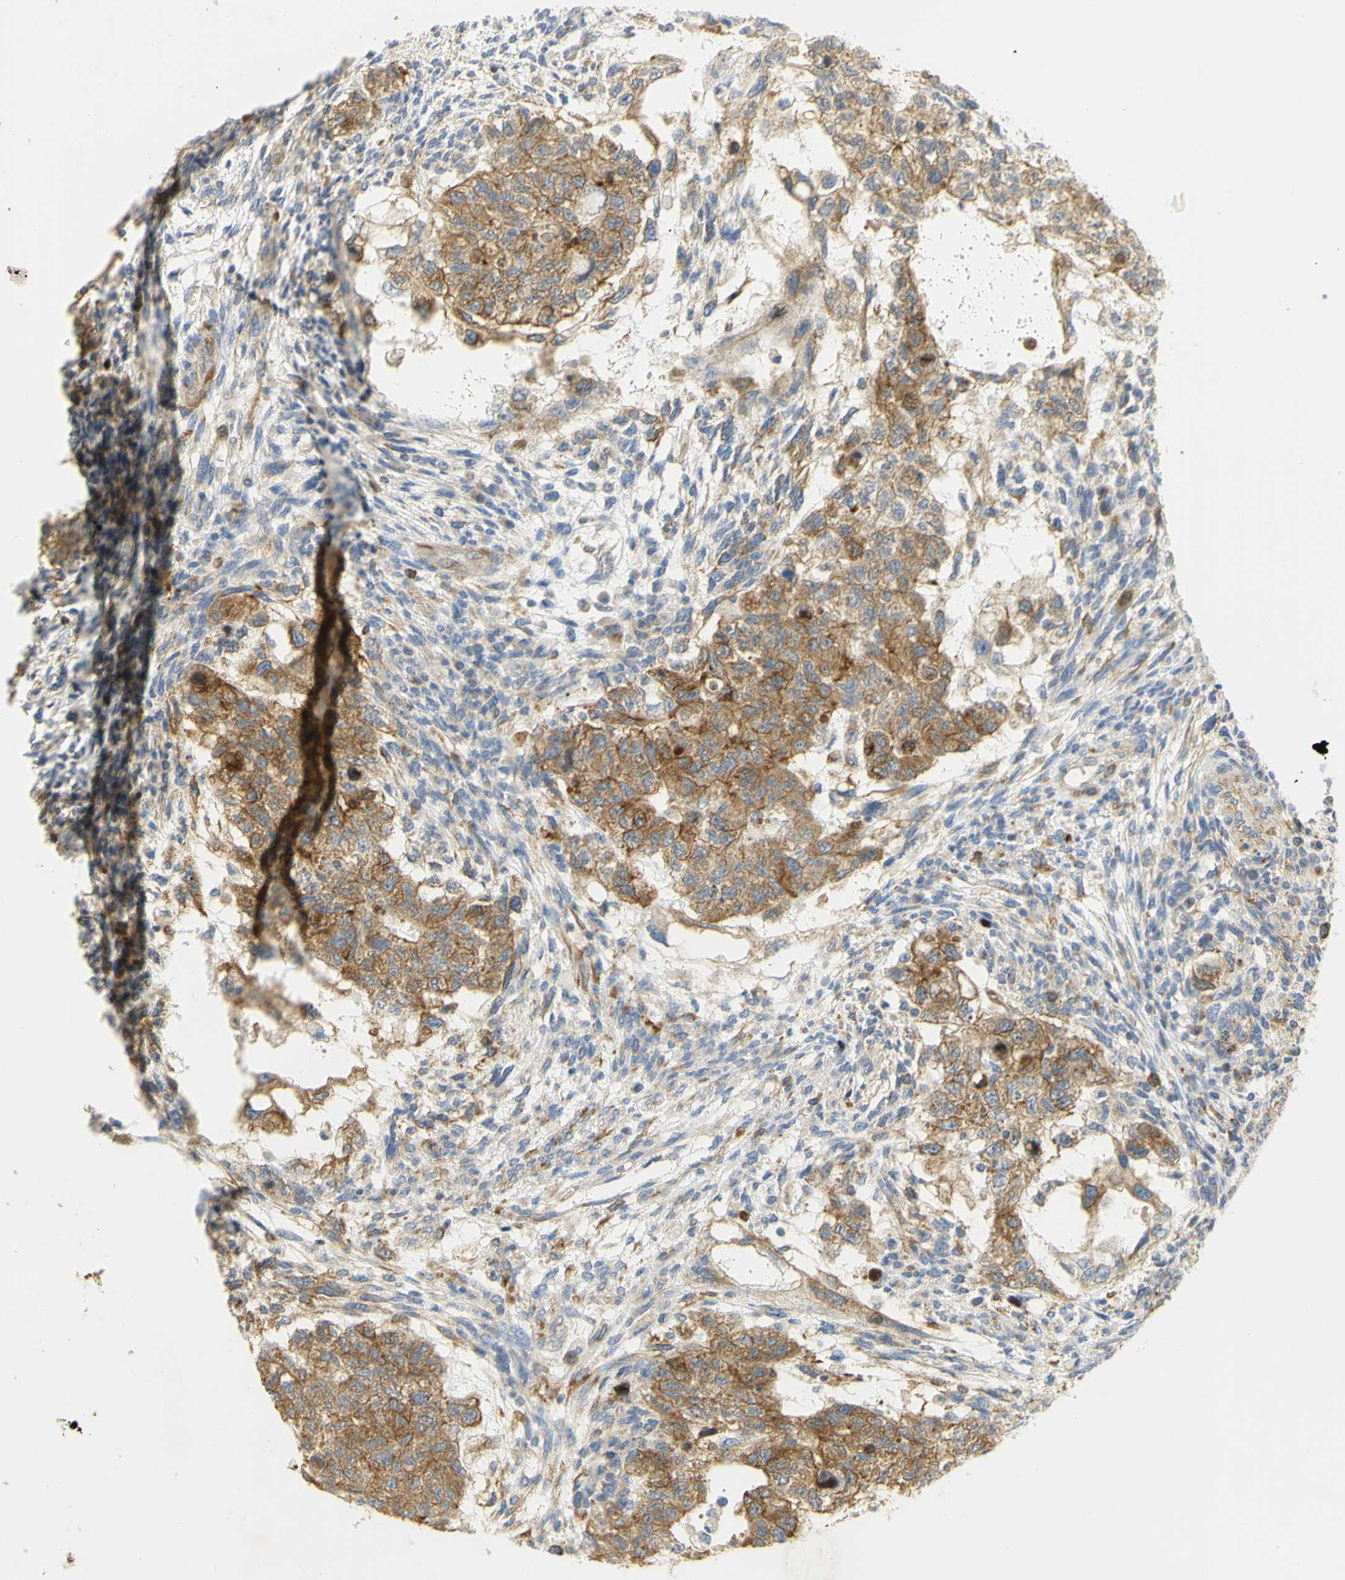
{"staining": {"intensity": "strong", "quantity": ">75%", "location": "cytoplasmic/membranous"}, "tissue": "testis cancer", "cell_type": "Tumor cells", "image_type": "cancer", "snomed": [{"axis": "morphology", "description": "Normal tissue, NOS"}, {"axis": "morphology", "description": "Carcinoma, Embryonal, NOS"}, {"axis": "topography", "description": "Testis"}], "caption": "This is an image of IHC staining of testis cancer (embryonal carcinoma), which shows strong staining in the cytoplasmic/membranous of tumor cells.", "gene": "KIF11", "patient": {"sex": "male", "age": 36}}